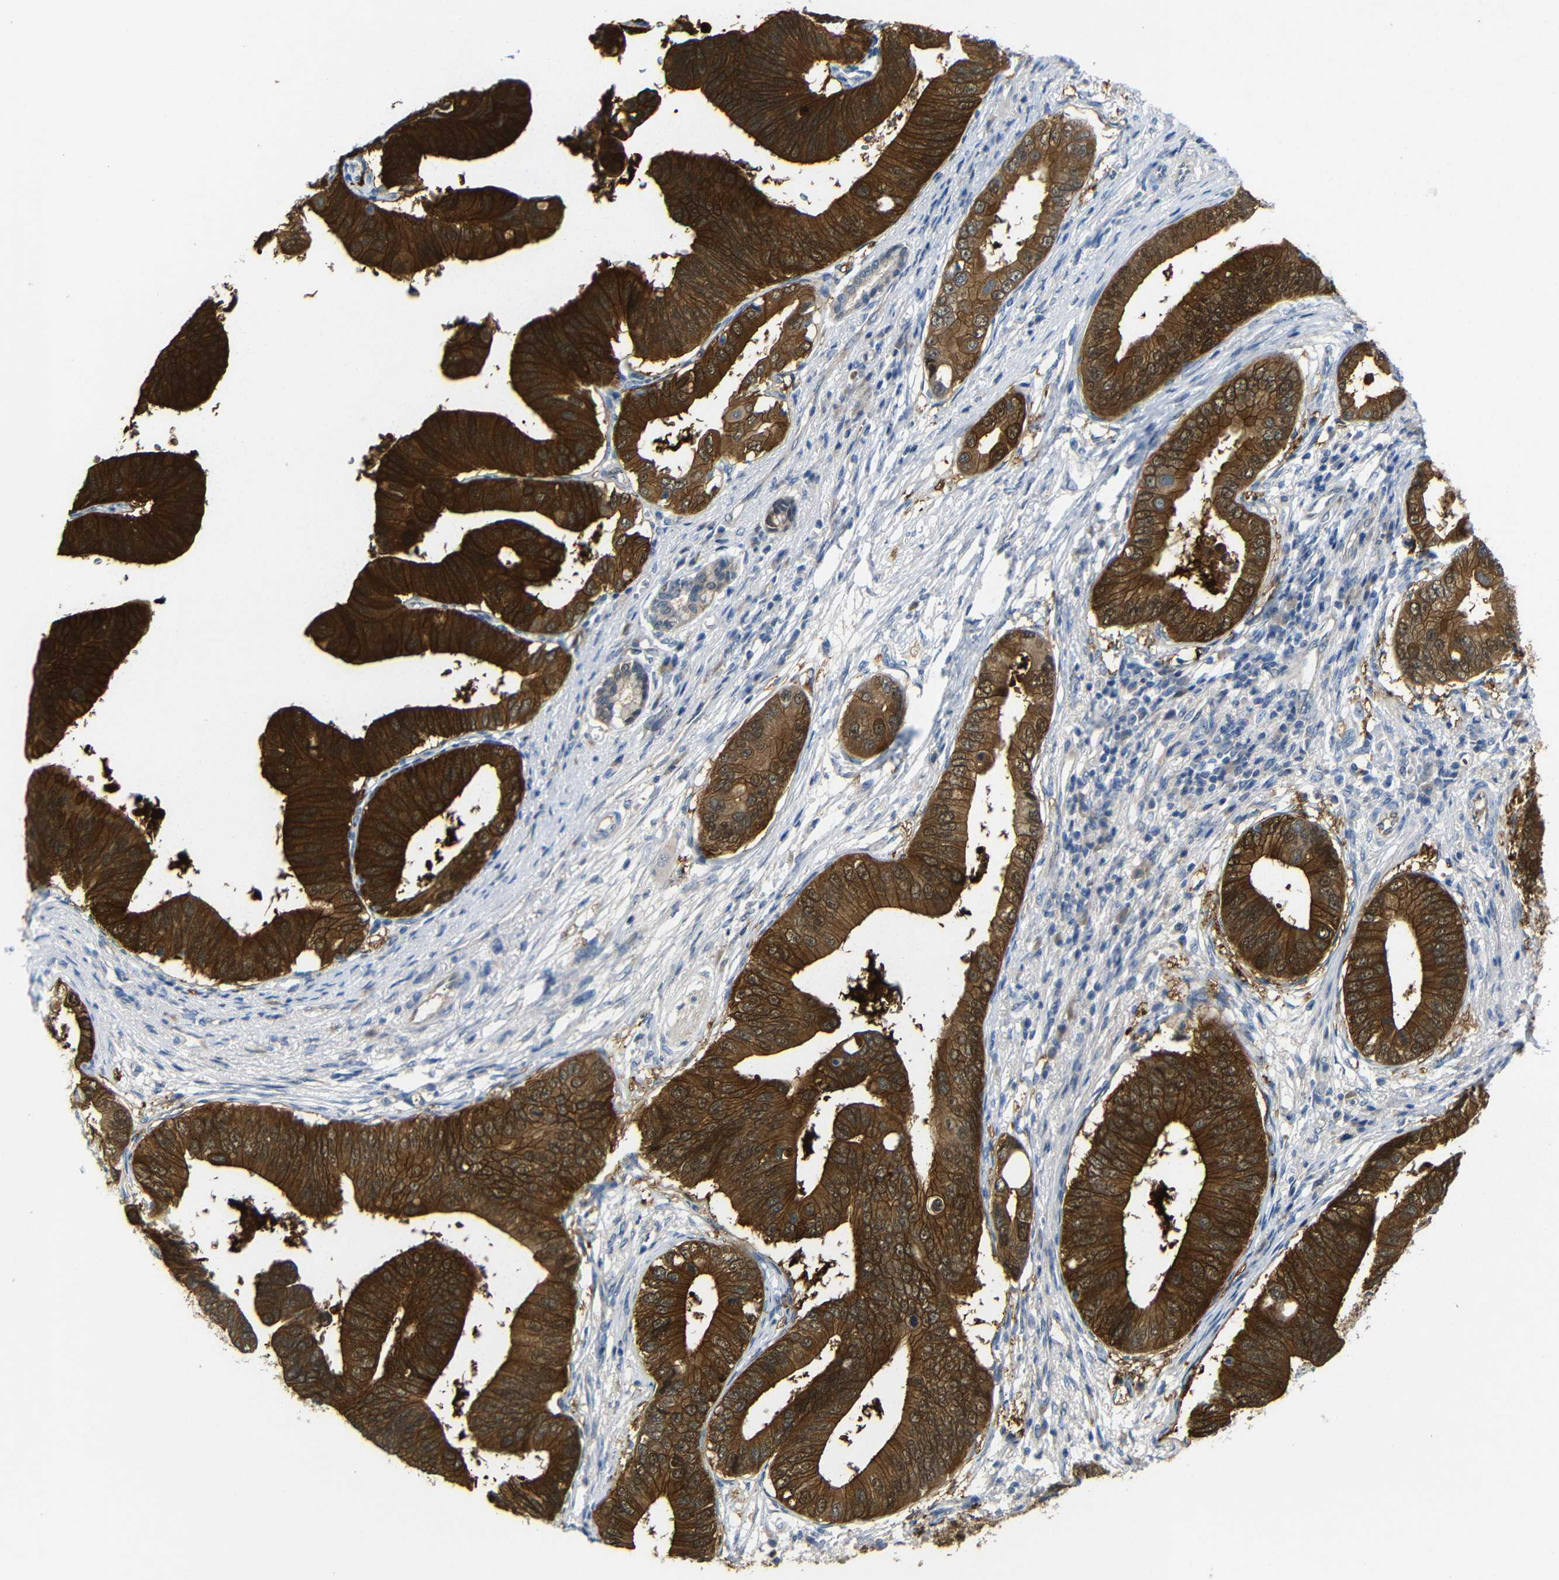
{"staining": {"intensity": "strong", "quantity": ">75%", "location": "cytoplasmic/membranous,nuclear"}, "tissue": "pancreatic cancer", "cell_type": "Tumor cells", "image_type": "cancer", "snomed": [{"axis": "morphology", "description": "Adenocarcinoma, NOS"}, {"axis": "topography", "description": "Pancreas"}], "caption": "IHC of human adenocarcinoma (pancreatic) demonstrates high levels of strong cytoplasmic/membranous and nuclear expression in approximately >75% of tumor cells. (DAB = brown stain, brightfield microscopy at high magnification).", "gene": "TBC1D32", "patient": {"sex": "male", "age": 77}}